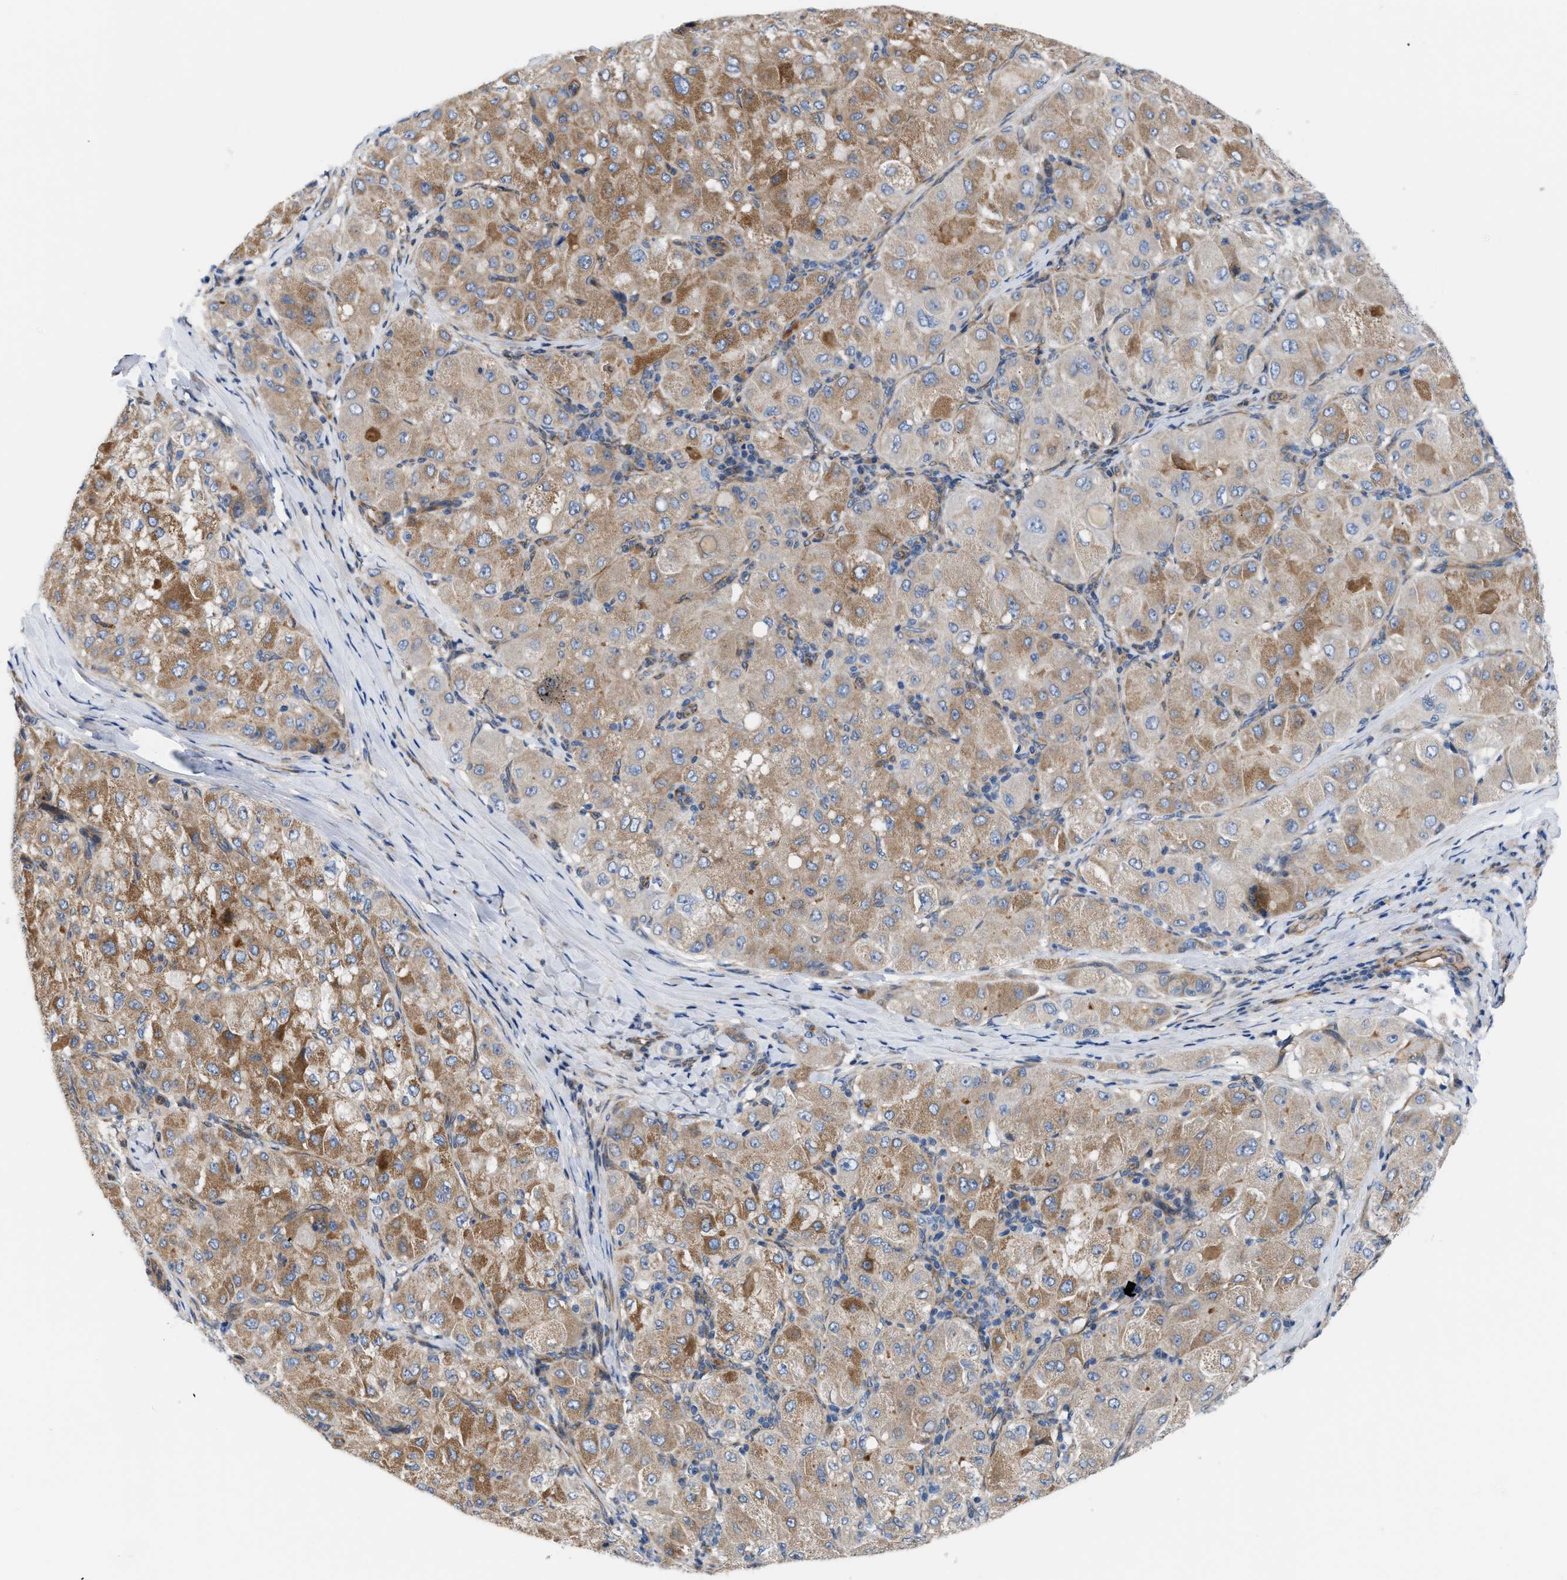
{"staining": {"intensity": "moderate", "quantity": ">75%", "location": "cytoplasmic/membranous"}, "tissue": "liver cancer", "cell_type": "Tumor cells", "image_type": "cancer", "snomed": [{"axis": "morphology", "description": "Carcinoma, Hepatocellular, NOS"}, {"axis": "topography", "description": "Liver"}], "caption": "IHC (DAB (3,3'-diaminobenzidine)) staining of liver cancer (hepatocellular carcinoma) displays moderate cytoplasmic/membranous protein positivity in about >75% of tumor cells.", "gene": "TFPI", "patient": {"sex": "male", "age": 80}}